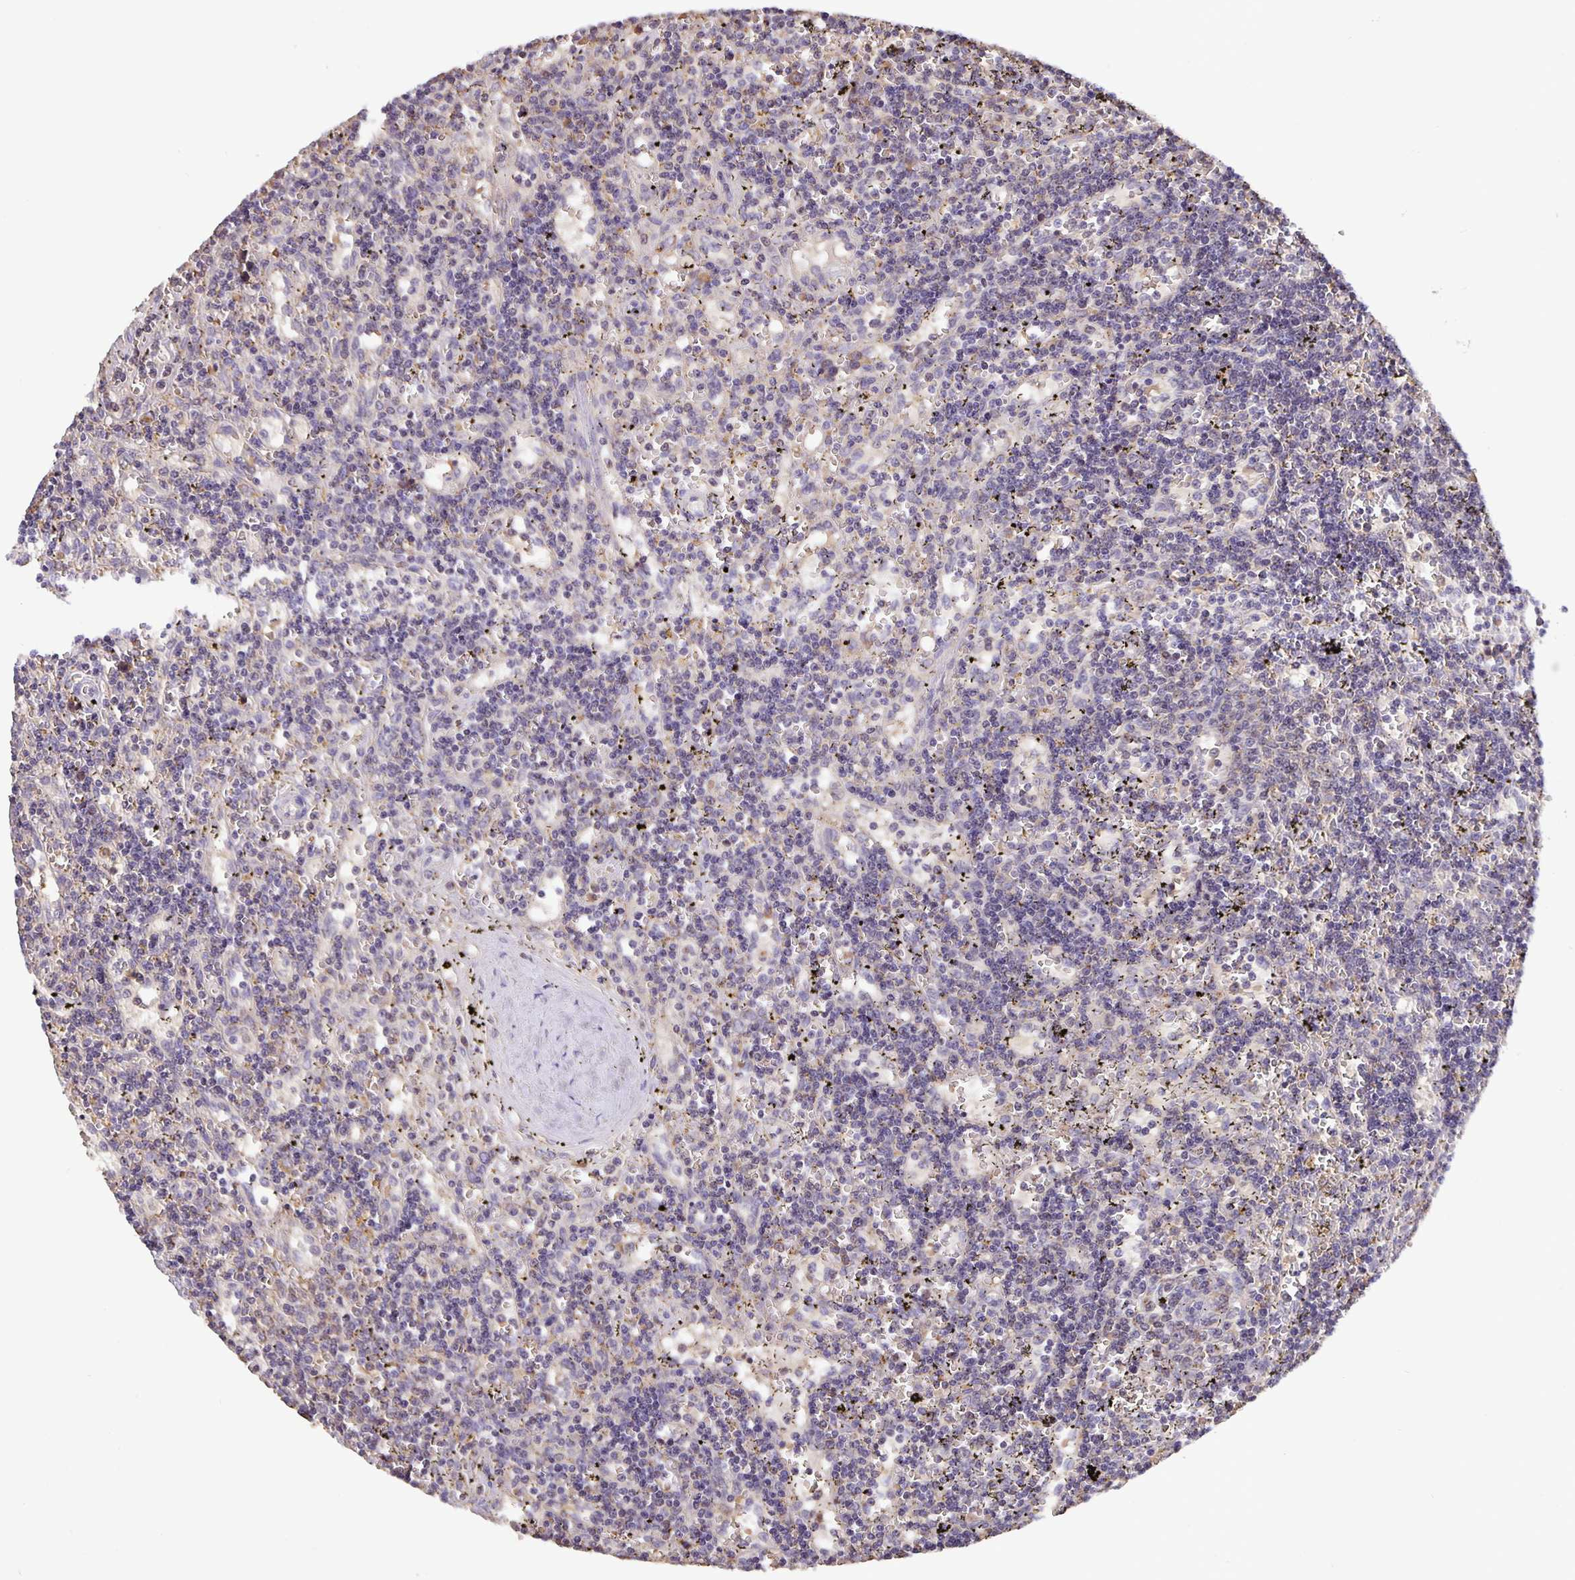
{"staining": {"intensity": "negative", "quantity": "none", "location": "none"}, "tissue": "lymphoma", "cell_type": "Tumor cells", "image_type": "cancer", "snomed": [{"axis": "morphology", "description": "Malignant lymphoma, non-Hodgkin's type, Low grade"}, {"axis": "topography", "description": "Spleen"}], "caption": "Protein analysis of malignant lymphoma, non-Hodgkin's type (low-grade) exhibits no significant positivity in tumor cells.", "gene": "TMEM71", "patient": {"sex": "male", "age": 60}}